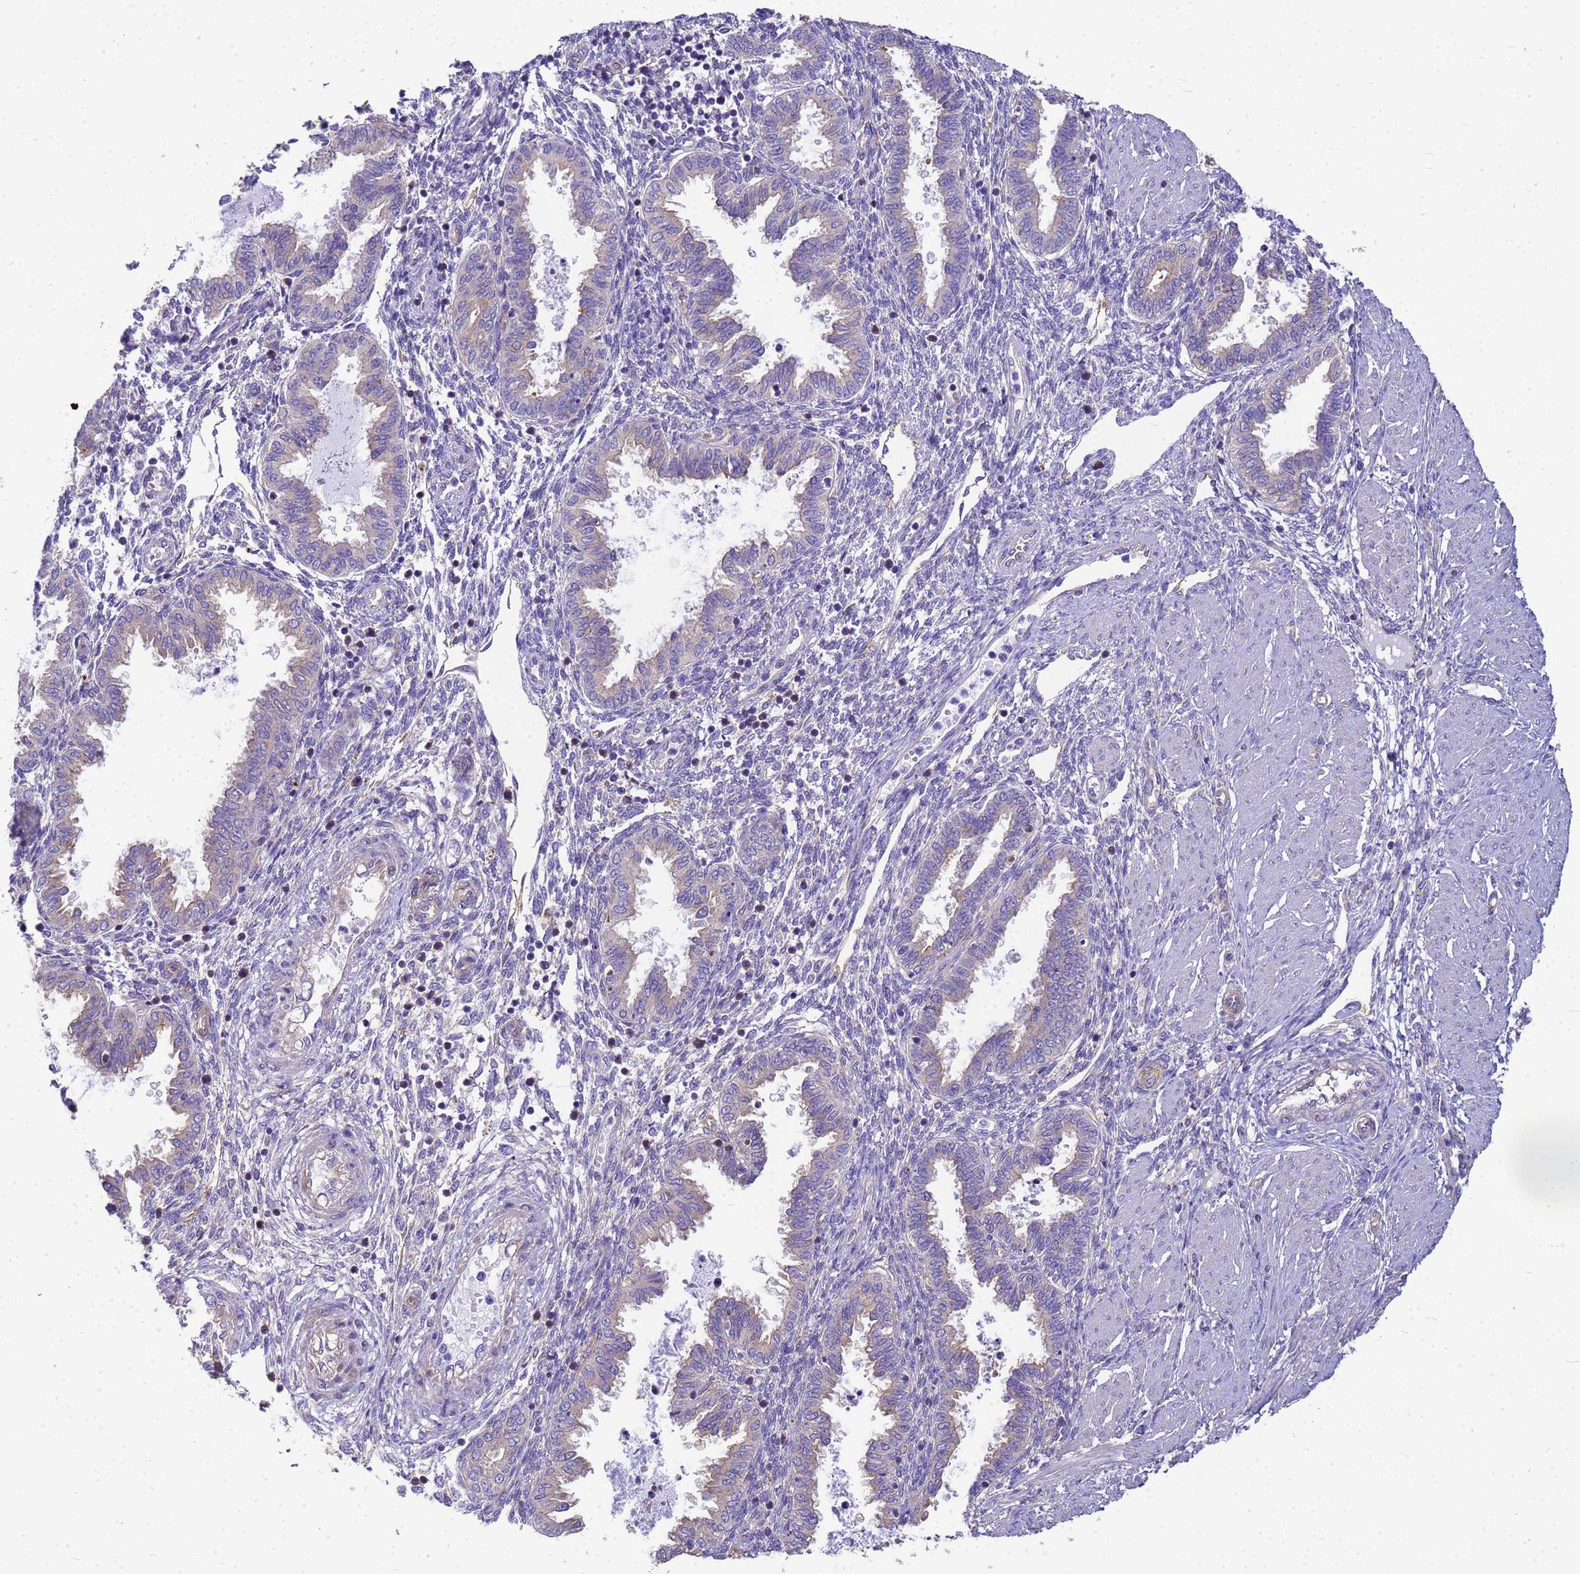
{"staining": {"intensity": "negative", "quantity": "none", "location": "none"}, "tissue": "endometrium", "cell_type": "Cells in endometrial stroma", "image_type": "normal", "snomed": [{"axis": "morphology", "description": "Normal tissue, NOS"}, {"axis": "topography", "description": "Endometrium"}], "caption": "Micrograph shows no significant protein positivity in cells in endometrial stroma of normal endometrium.", "gene": "ENSG00000198211", "patient": {"sex": "female", "age": 33}}